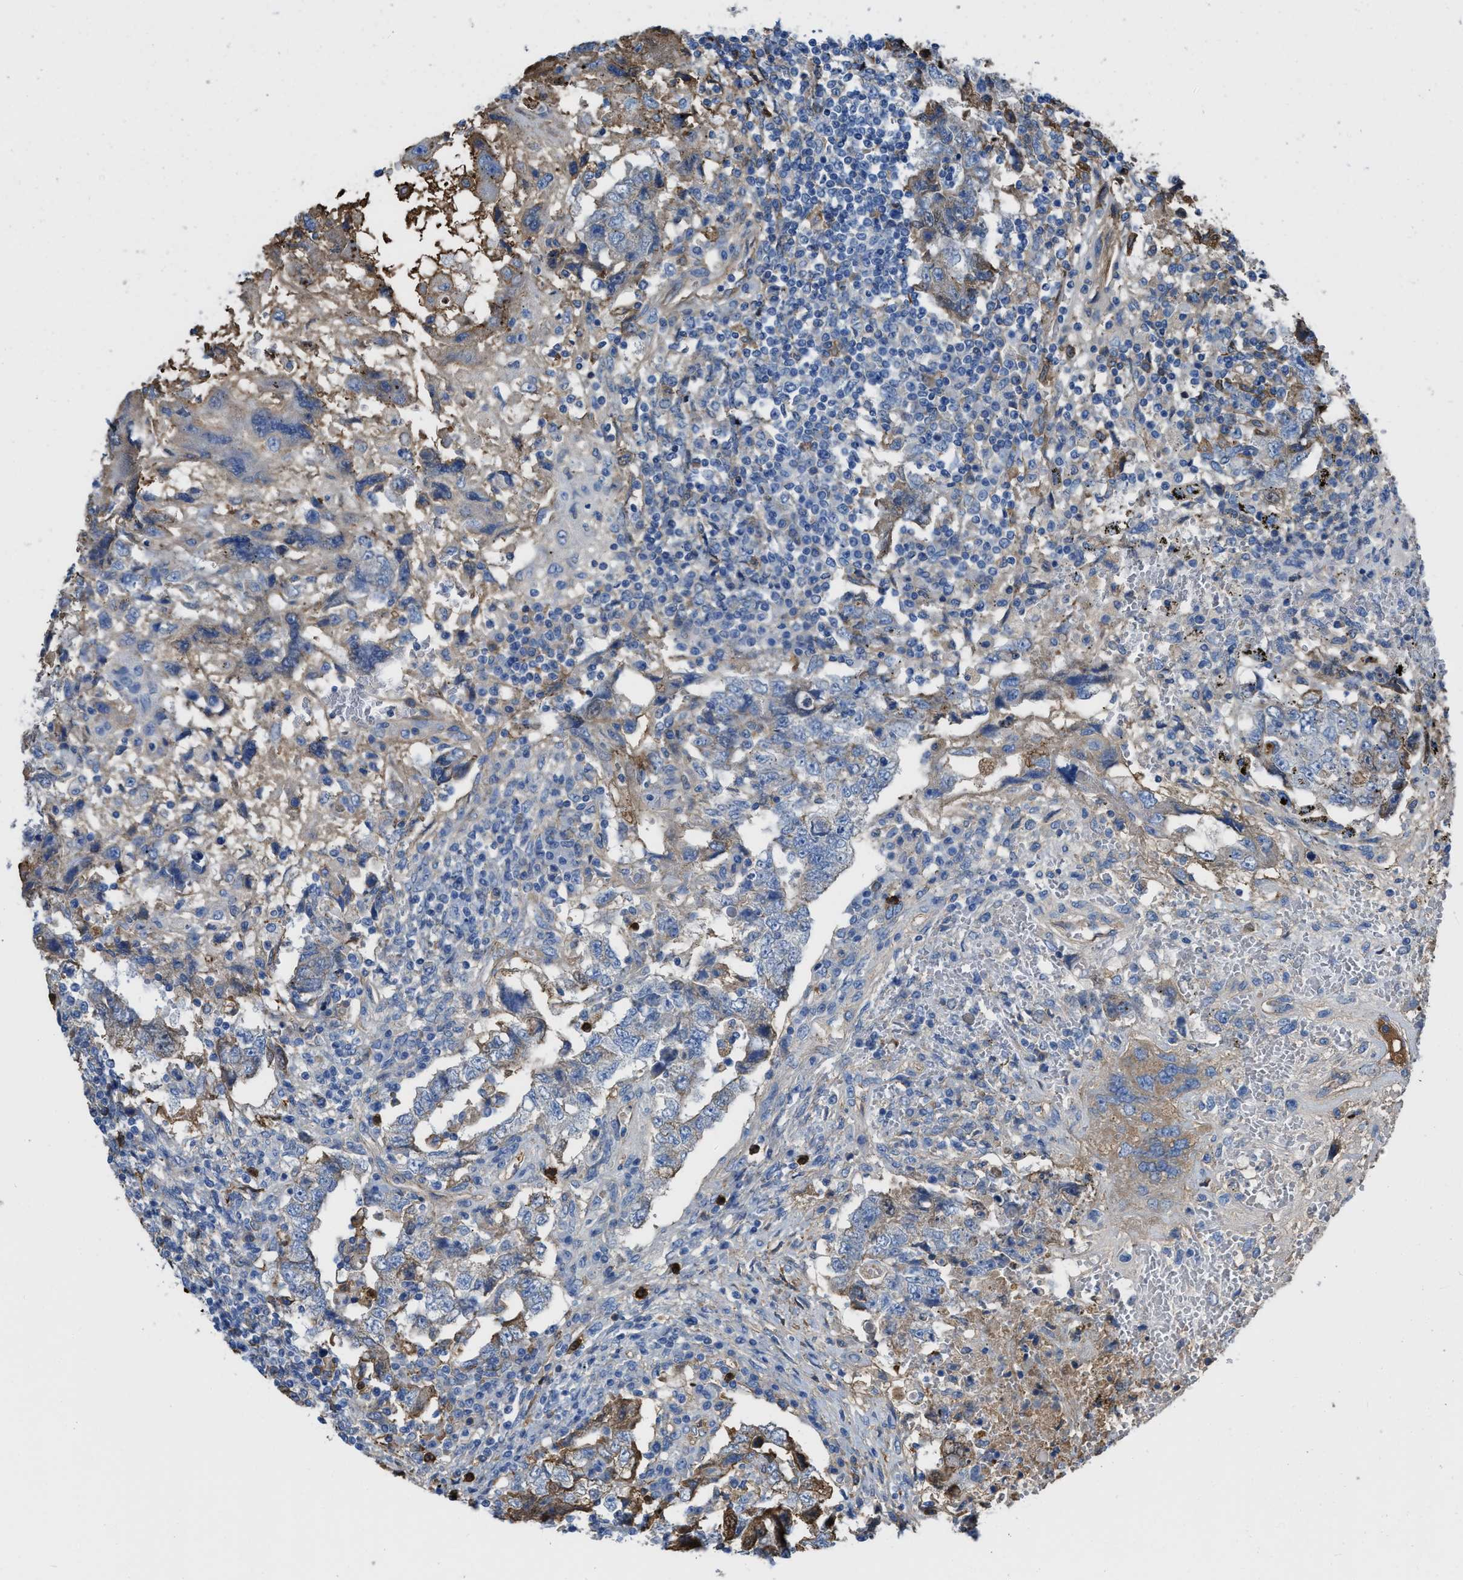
{"staining": {"intensity": "weak", "quantity": "<25%", "location": "cytoplasmic/membranous"}, "tissue": "testis cancer", "cell_type": "Tumor cells", "image_type": "cancer", "snomed": [{"axis": "morphology", "description": "Carcinoma, Embryonal, NOS"}, {"axis": "topography", "description": "Testis"}], "caption": "An immunohistochemistry (IHC) photomicrograph of embryonal carcinoma (testis) is shown. There is no staining in tumor cells of embryonal carcinoma (testis).", "gene": "TRIOBP", "patient": {"sex": "male", "age": 26}}